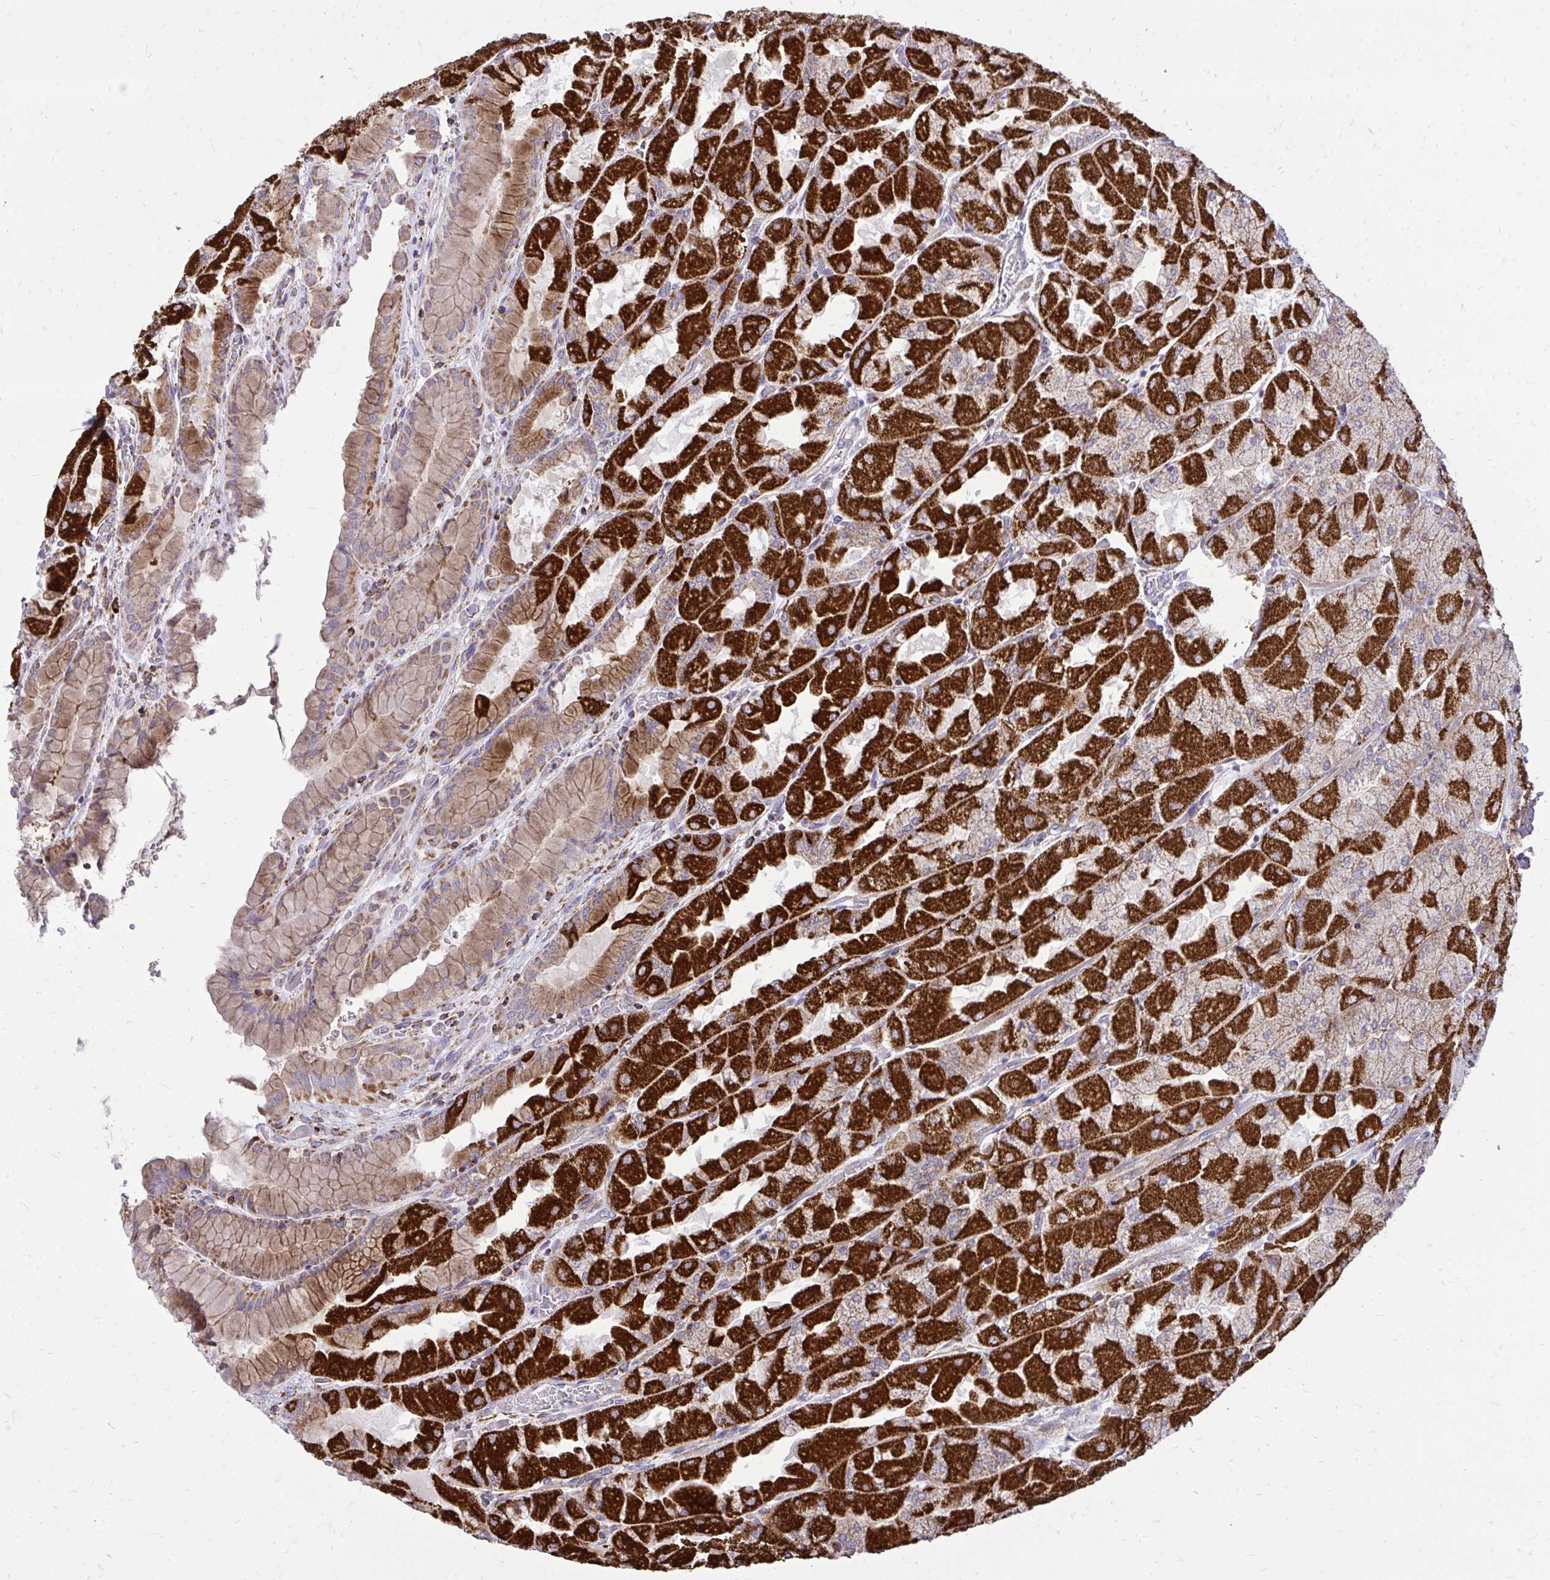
{"staining": {"intensity": "strong", "quantity": "25%-75%", "location": "cytoplasmic/membranous"}, "tissue": "stomach", "cell_type": "Glandular cells", "image_type": "normal", "snomed": [{"axis": "morphology", "description": "Normal tissue, NOS"}, {"axis": "topography", "description": "Stomach"}], "caption": "A high amount of strong cytoplasmic/membranous staining is present in approximately 25%-75% of glandular cells in benign stomach. (IHC, brightfield microscopy, high magnification).", "gene": "SPTBN2", "patient": {"sex": "female", "age": 61}}